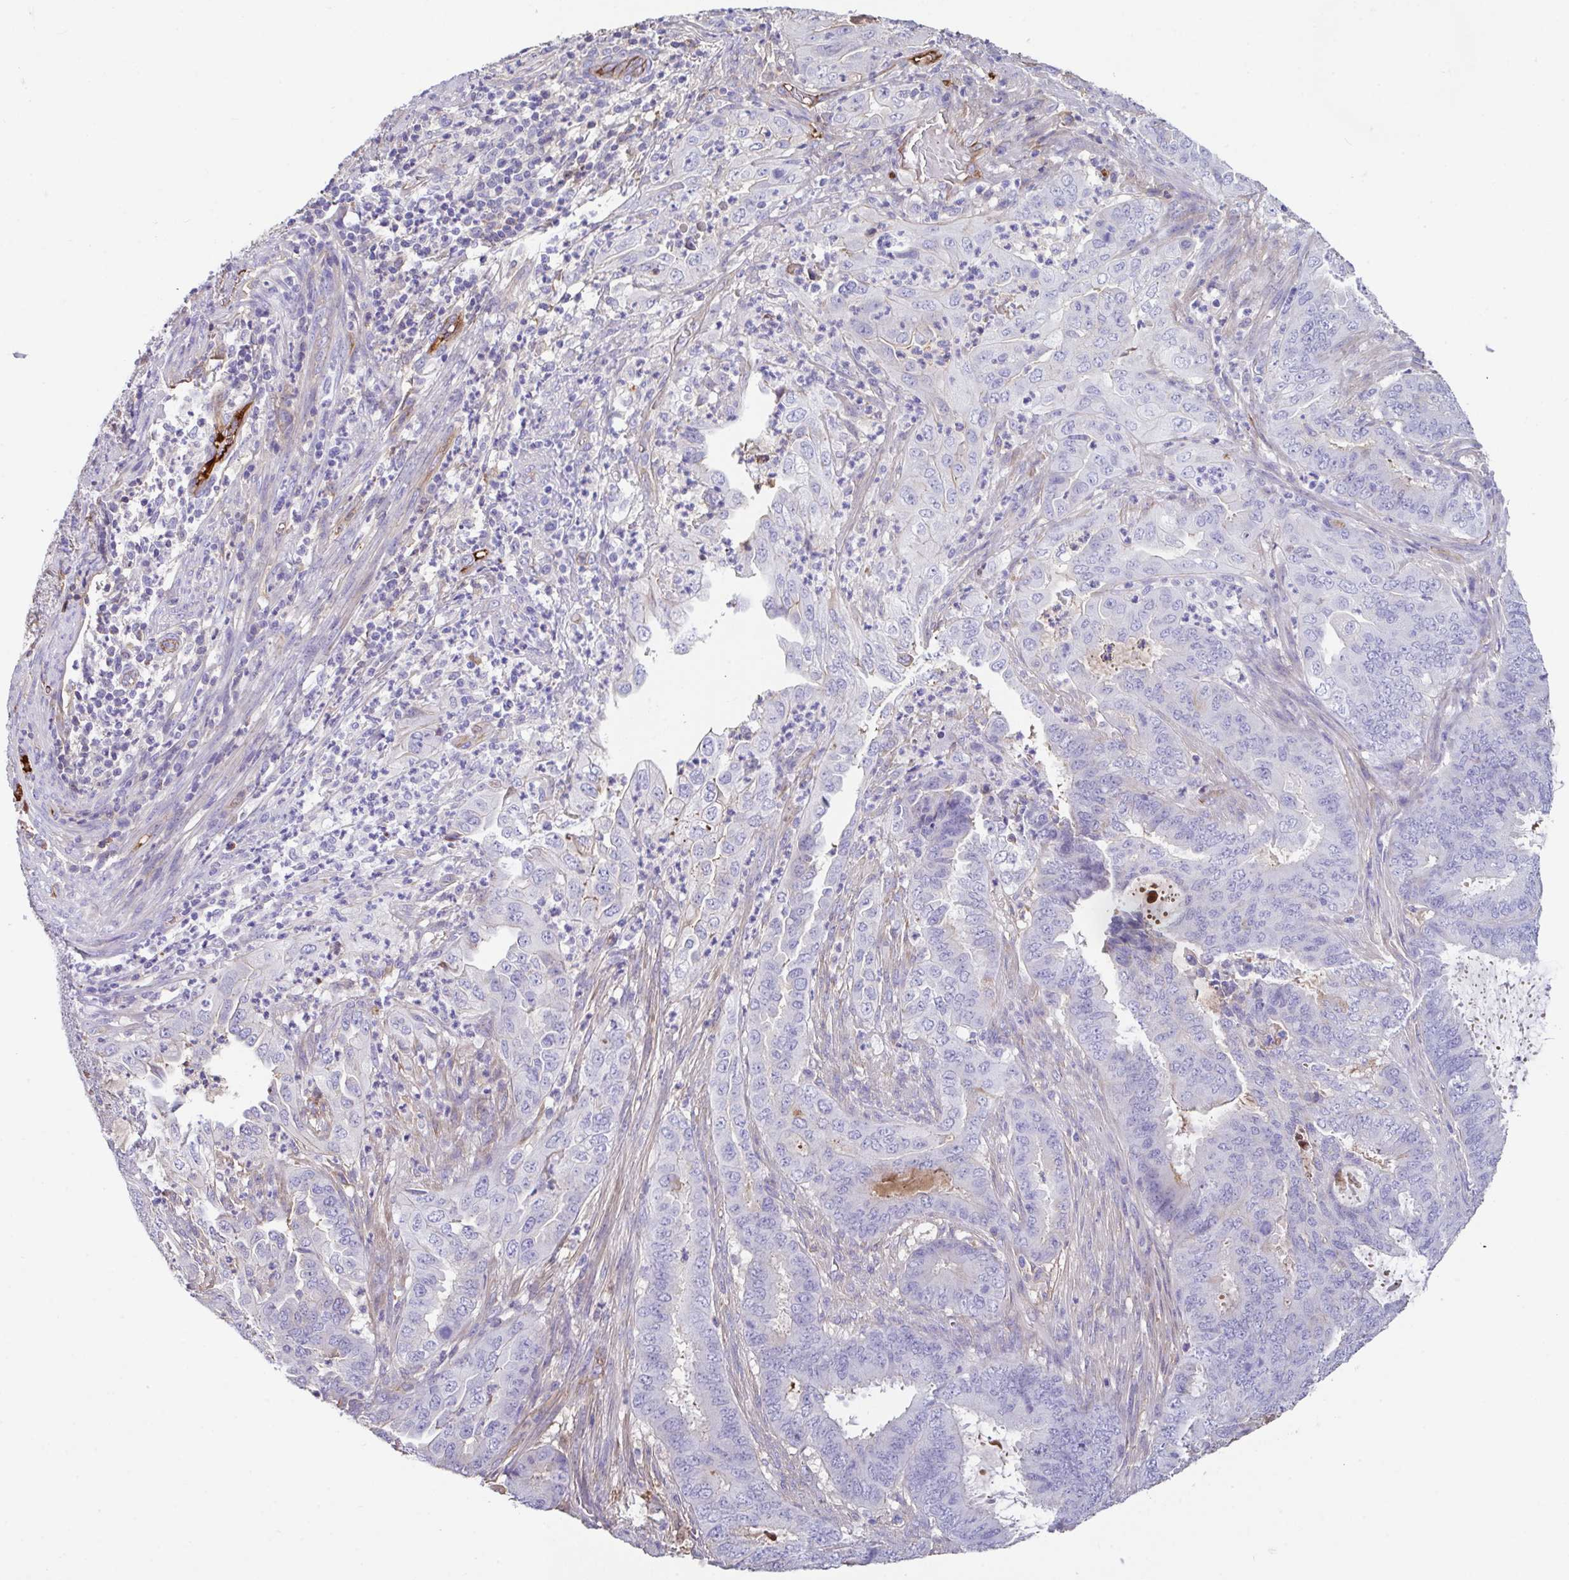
{"staining": {"intensity": "negative", "quantity": "none", "location": "none"}, "tissue": "endometrial cancer", "cell_type": "Tumor cells", "image_type": "cancer", "snomed": [{"axis": "morphology", "description": "Adenocarcinoma, NOS"}, {"axis": "topography", "description": "Endometrium"}], "caption": "Immunohistochemical staining of human endometrial cancer (adenocarcinoma) displays no significant staining in tumor cells.", "gene": "ZNF813", "patient": {"sex": "female", "age": 51}}